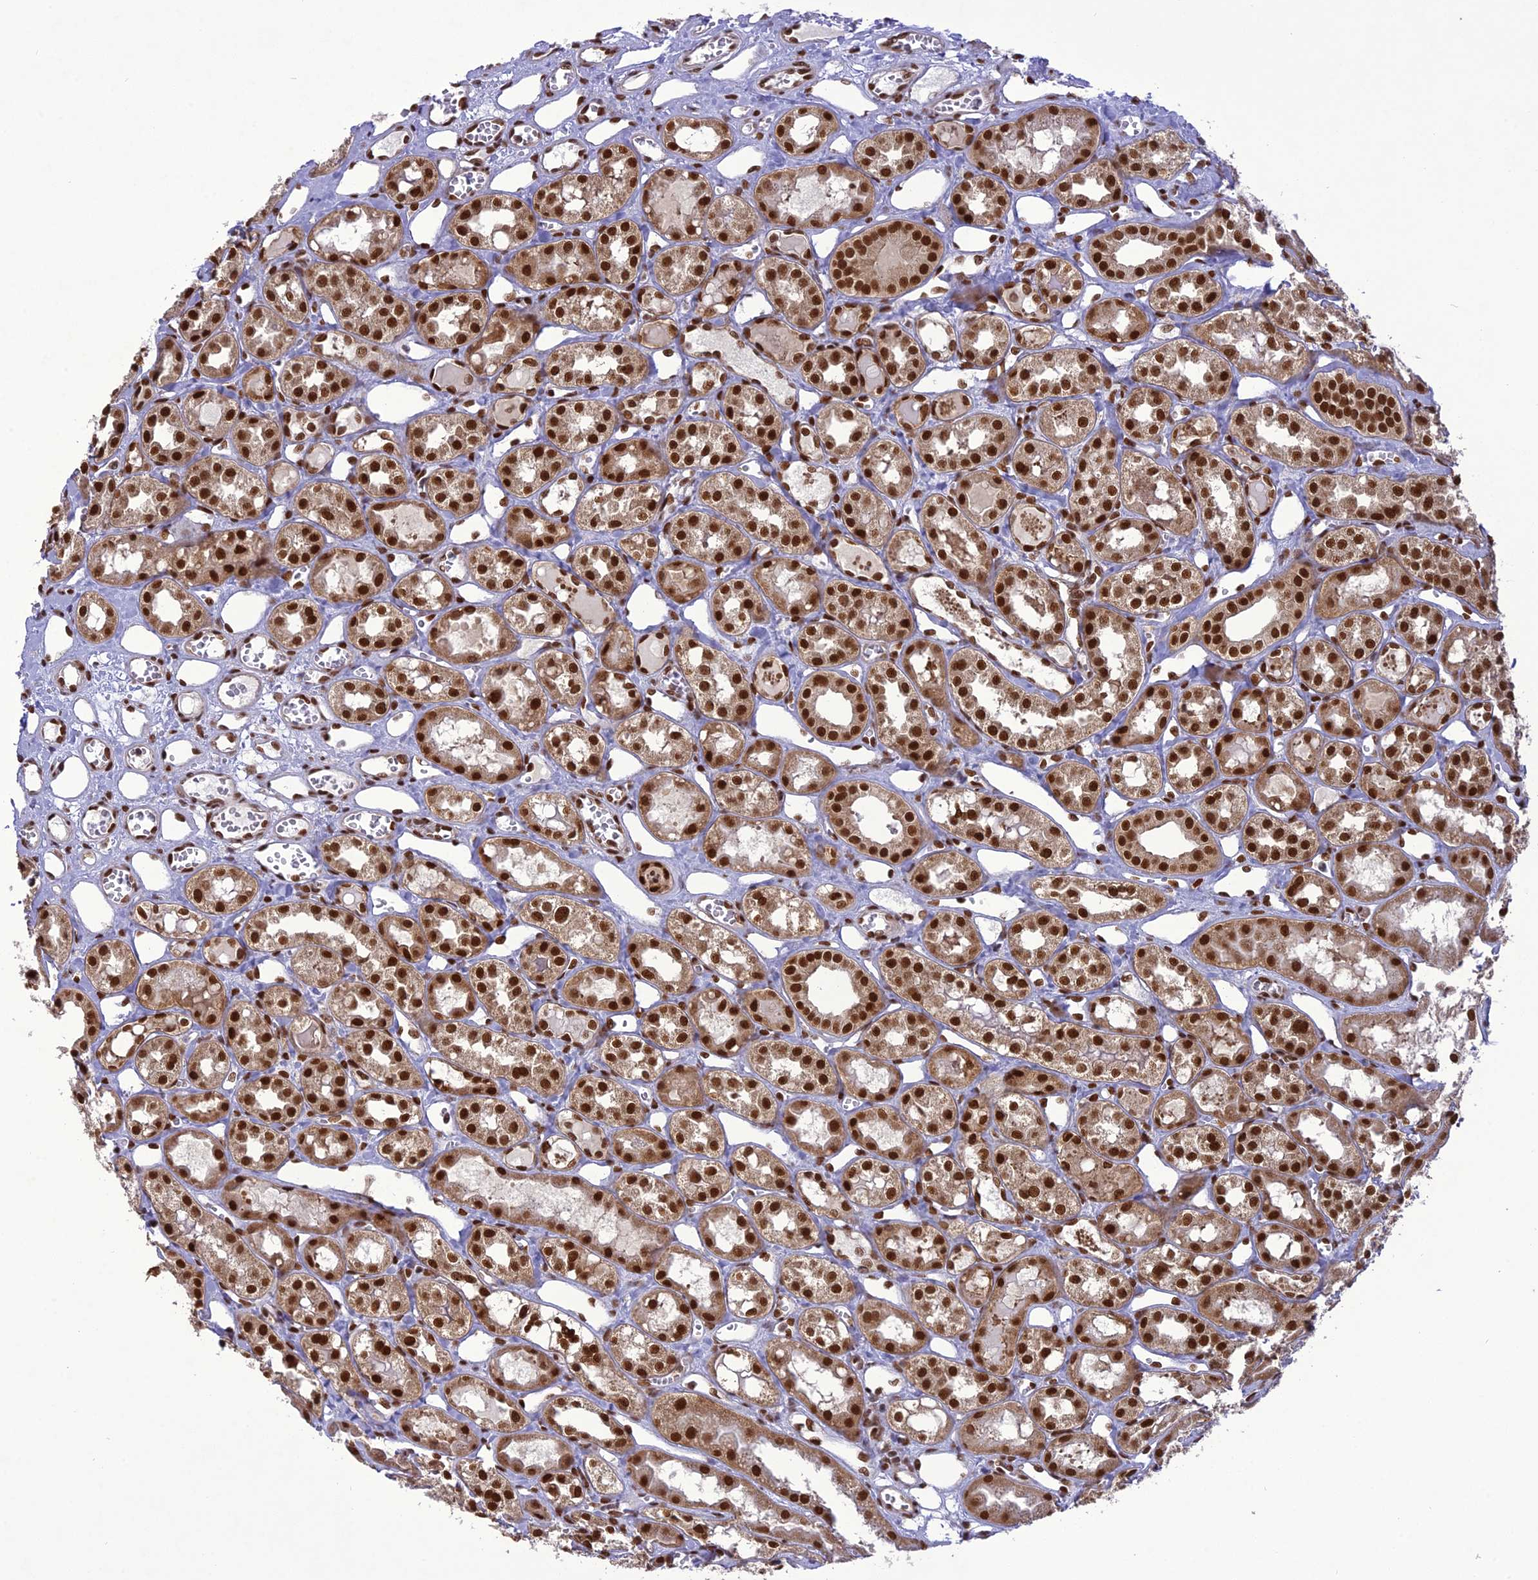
{"staining": {"intensity": "strong", "quantity": "25%-75%", "location": "nuclear"}, "tissue": "kidney", "cell_type": "Cells in glomeruli", "image_type": "normal", "snomed": [{"axis": "morphology", "description": "Normal tissue, NOS"}, {"axis": "topography", "description": "Kidney"}], "caption": "Approximately 25%-75% of cells in glomeruli in benign human kidney exhibit strong nuclear protein staining as visualized by brown immunohistochemical staining.", "gene": "DDX1", "patient": {"sex": "male", "age": 16}}